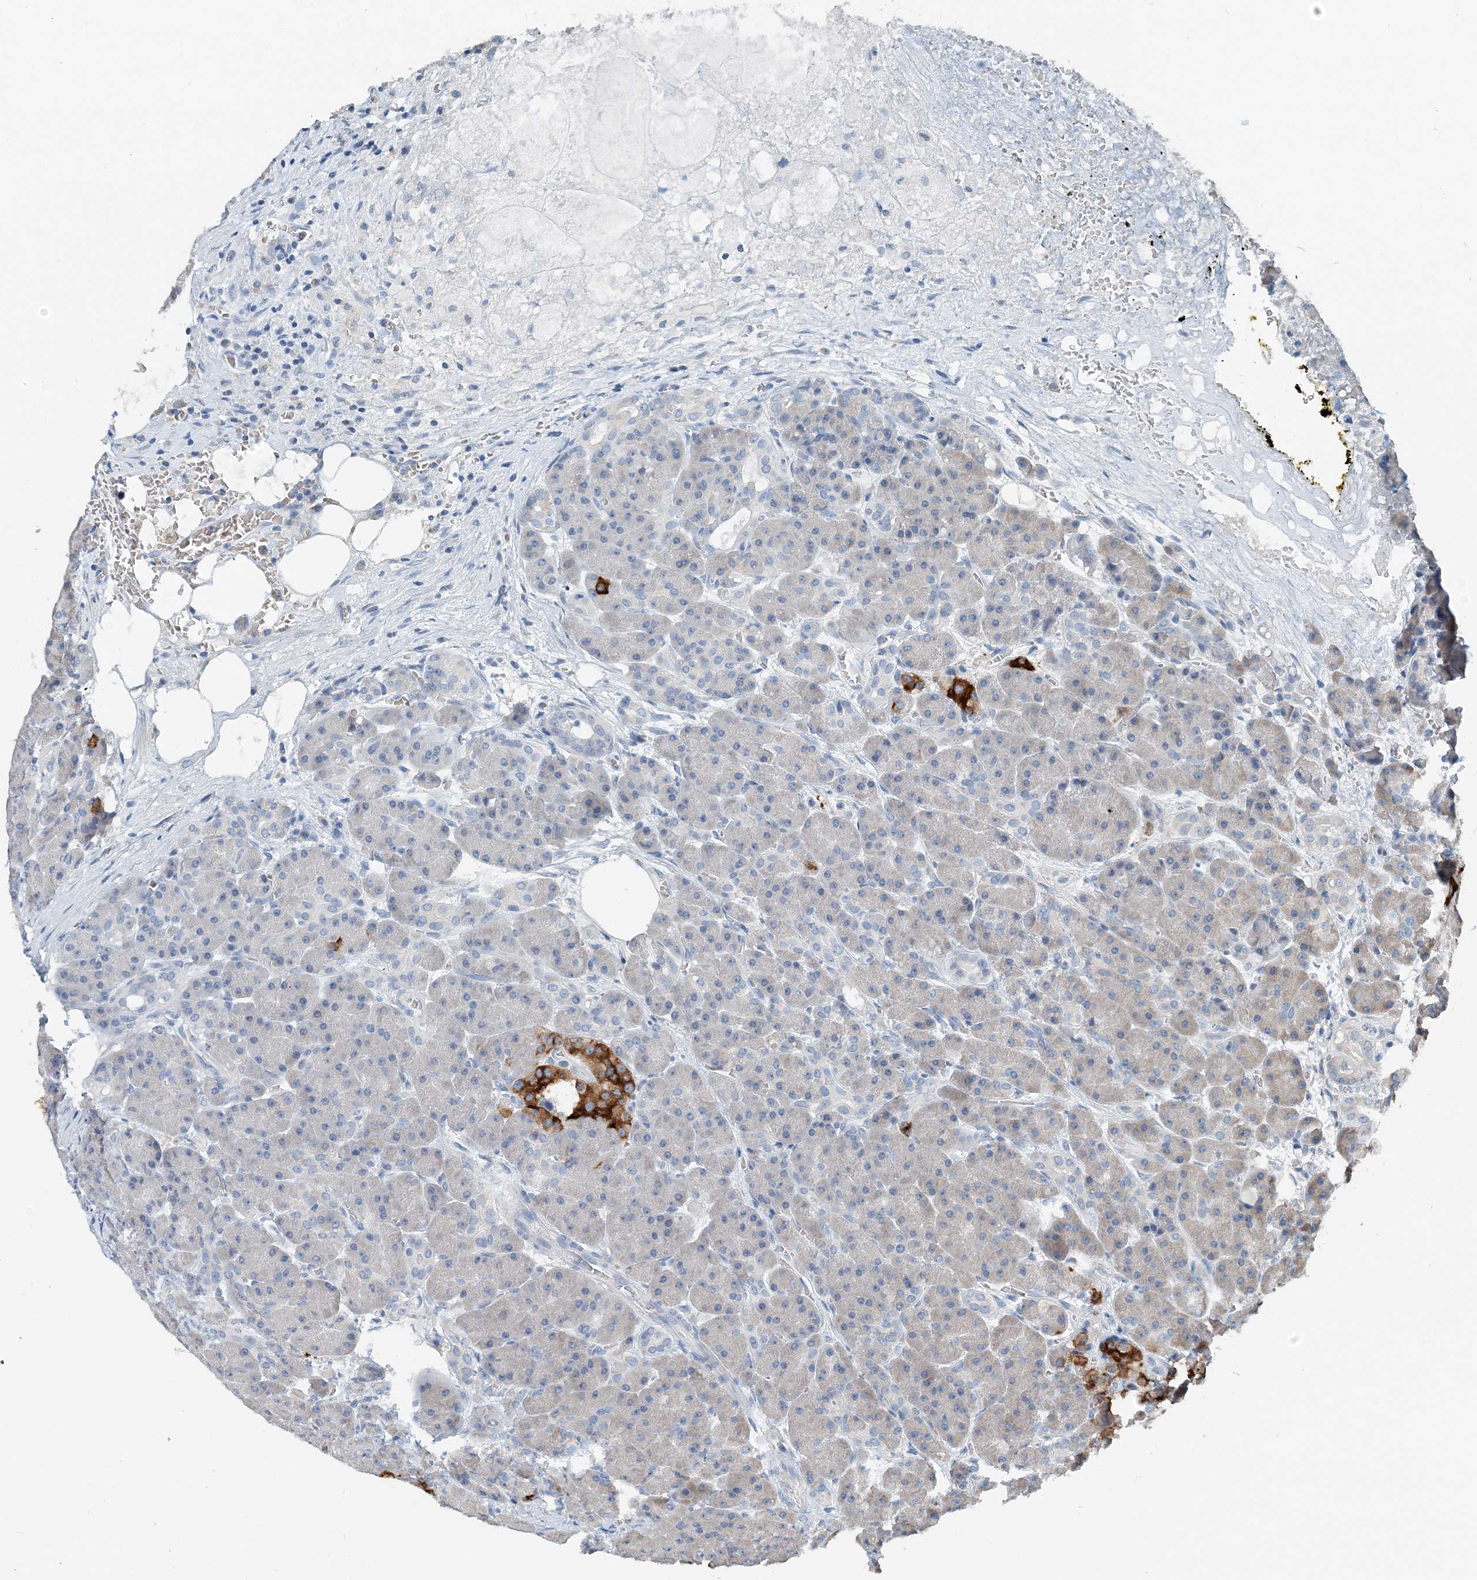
{"staining": {"intensity": "negative", "quantity": "none", "location": "none"}, "tissue": "pancreas", "cell_type": "Exocrine glandular cells", "image_type": "normal", "snomed": [{"axis": "morphology", "description": "Normal tissue, NOS"}, {"axis": "topography", "description": "Pancreas"}], "caption": "DAB (3,3'-diaminobenzidine) immunohistochemical staining of unremarkable human pancreas shows no significant positivity in exocrine glandular cells. (Stains: DAB IHC with hematoxylin counter stain, Microscopy: brightfield microscopy at high magnification).", "gene": "EEF1A2", "patient": {"sex": "male", "age": 63}}